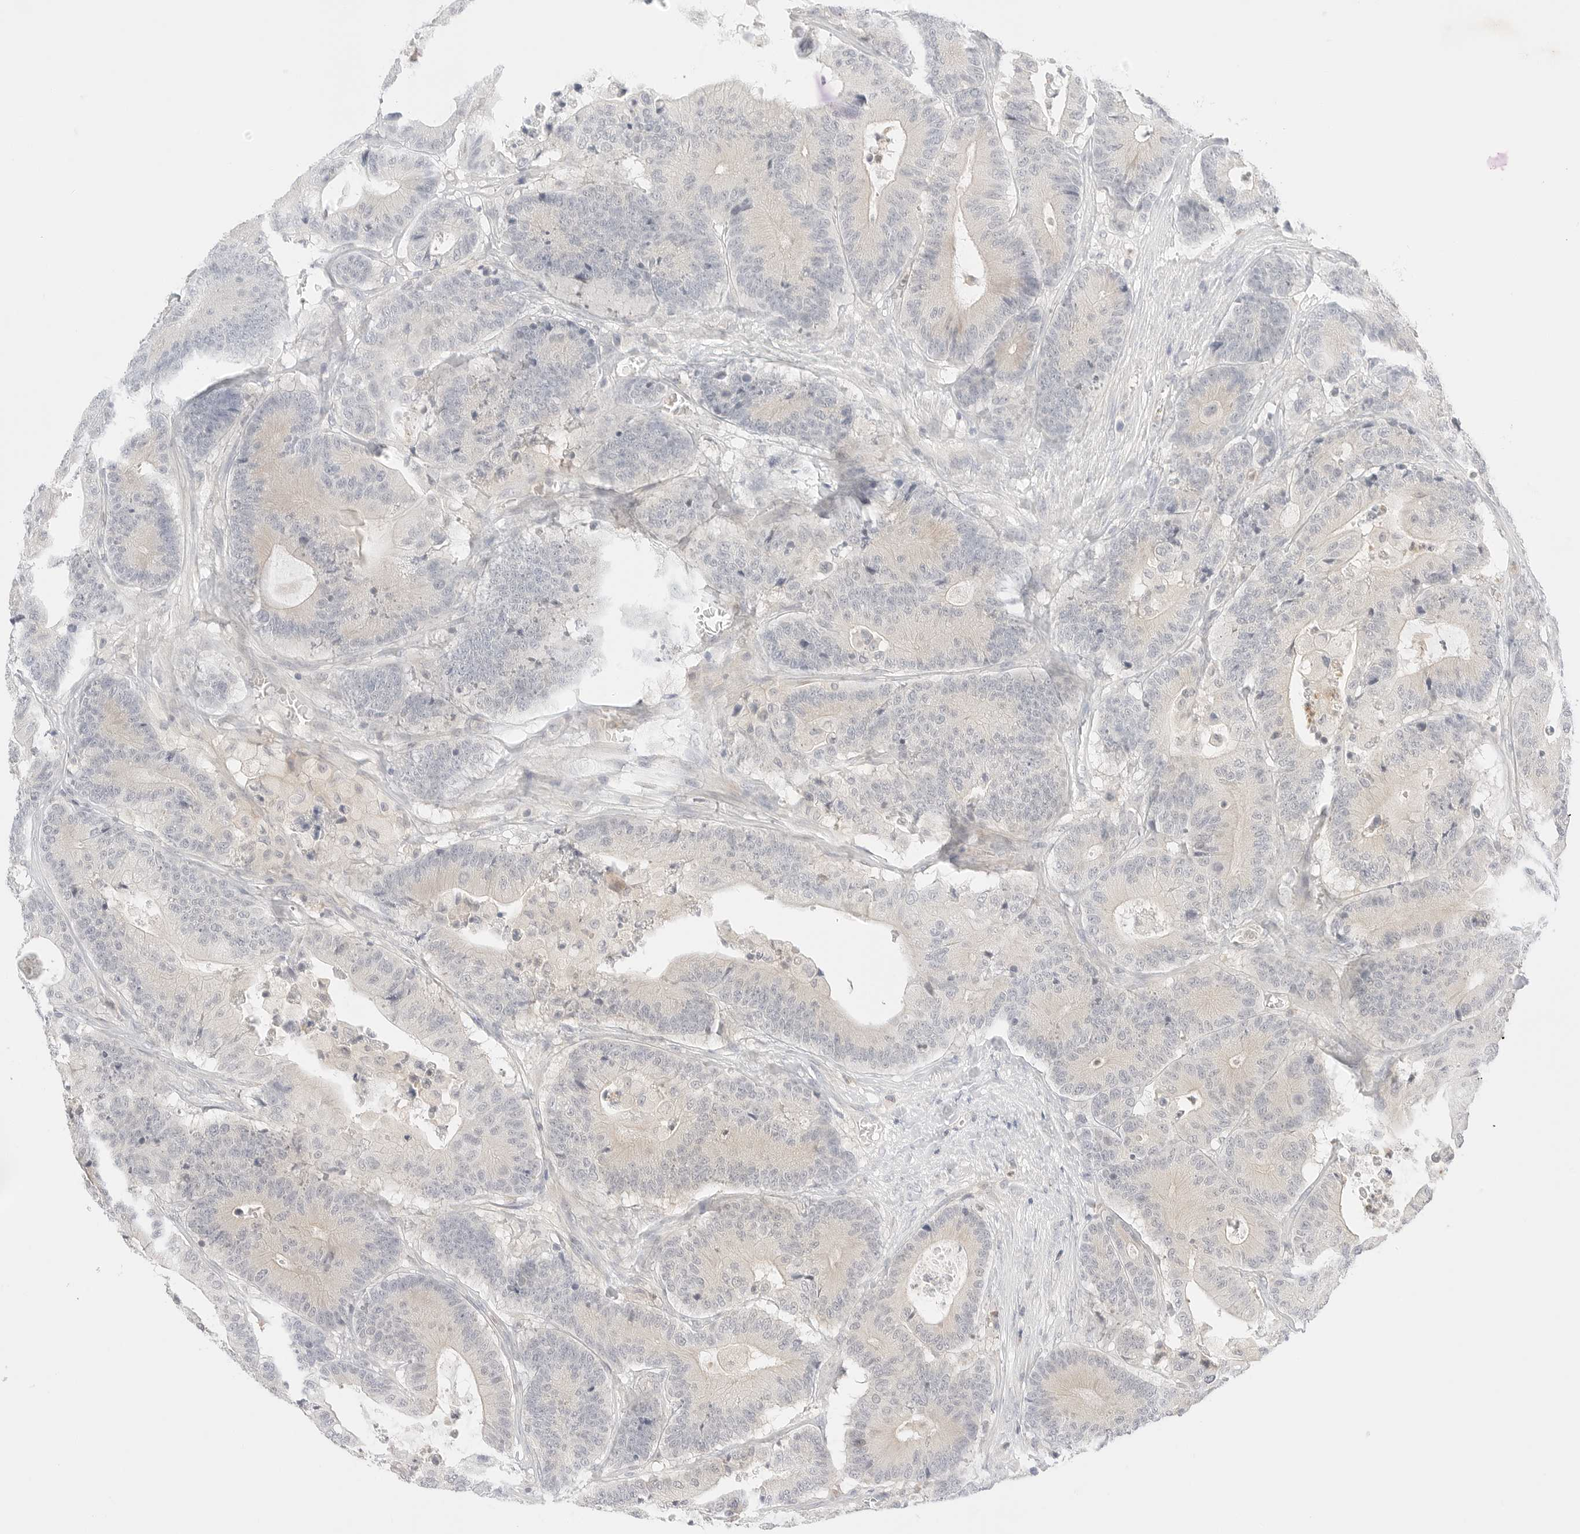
{"staining": {"intensity": "negative", "quantity": "none", "location": "none"}, "tissue": "colorectal cancer", "cell_type": "Tumor cells", "image_type": "cancer", "snomed": [{"axis": "morphology", "description": "Adenocarcinoma, NOS"}, {"axis": "topography", "description": "Colon"}], "caption": "Immunohistochemistry photomicrograph of colorectal cancer stained for a protein (brown), which demonstrates no staining in tumor cells.", "gene": "GNAS", "patient": {"sex": "female", "age": 84}}